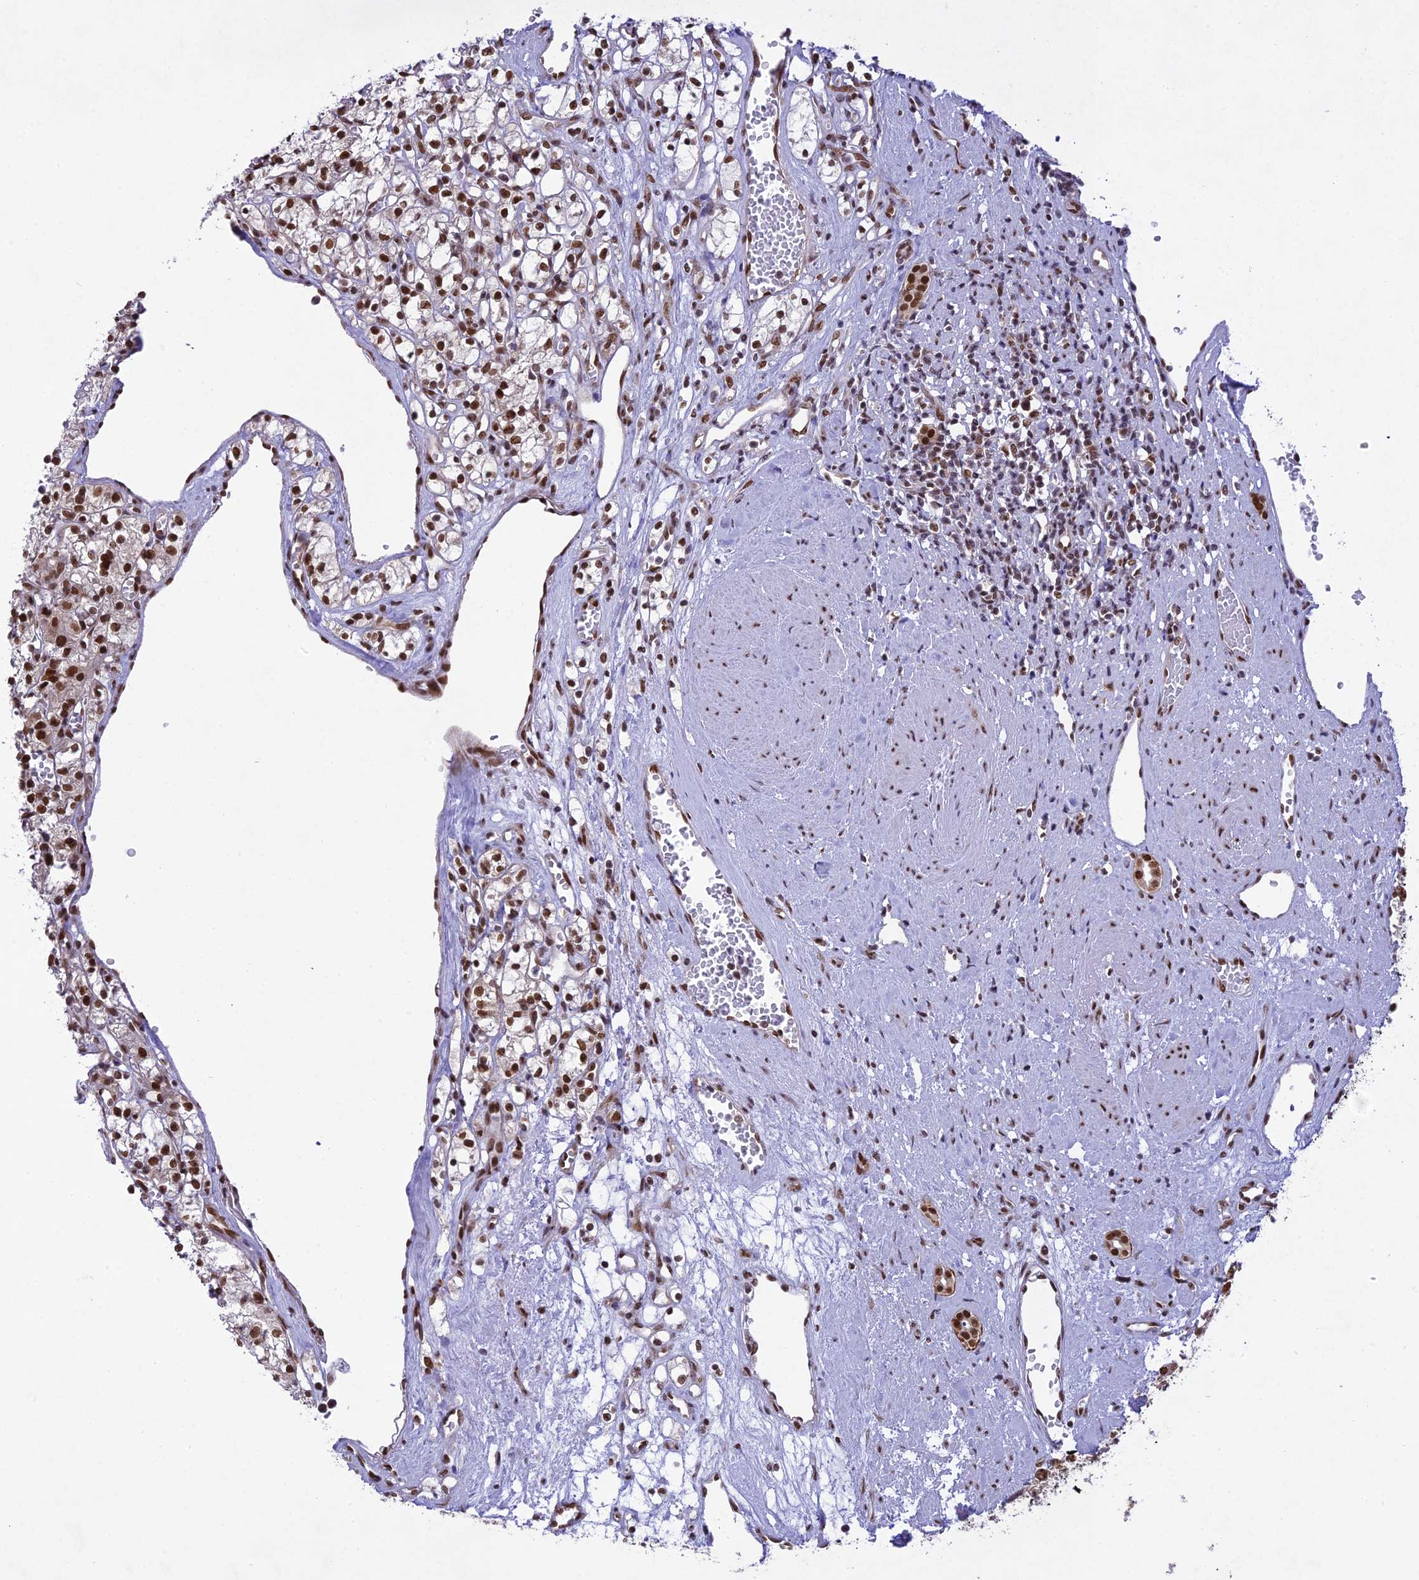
{"staining": {"intensity": "strong", "quantity": ">75%", "location": "nuclear"}, "tissue": "renal cancer", "cell_type": "Tumor cells", "image_type": "cancer", "snomed": [{"axis": "morphology", "description": "Adenocarcinoma, NOS"}, {"axis": "topography", "description": "Kidney"}], "caption": "Brown immunohistochemical staining in human adenocarcinoma (renal) demonstrates strong nuclear positivity in approximately >75% of tumor cells.", "gene": "DDX1", "patient": {"sex": "female", "age": 59}}